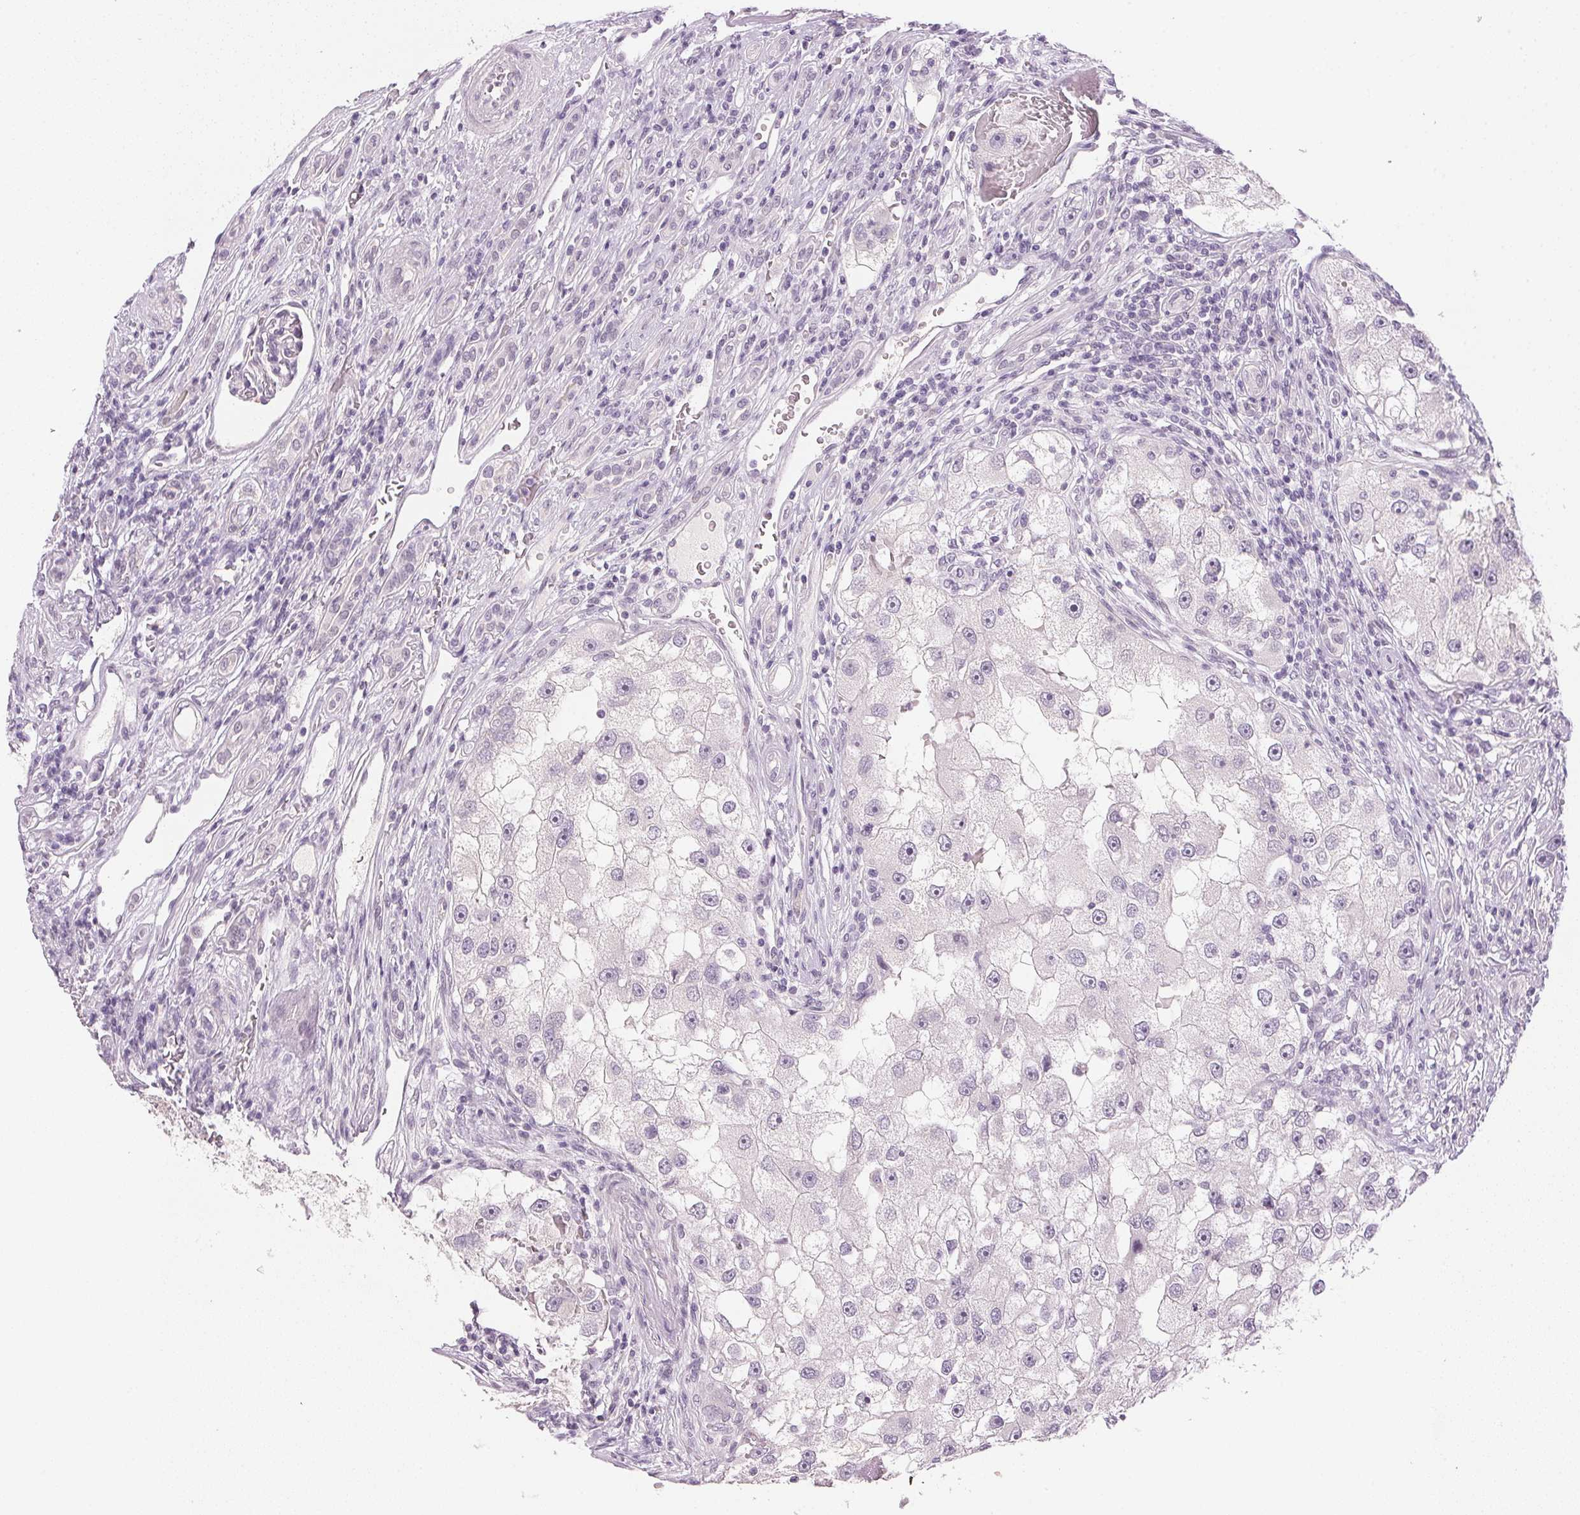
{"staining": {"intensity": "negative", "quantity": "none", "location": "none"}, "tissue": "renal cancer", "cell_type": "Tumor cells", "image_type": "cancer", "snomed": [{"axis": "morphology", "description": "Adenocarcinoma, NOS"}, {"axis": "topography", "description": "Kidney"}], "caption": "There is no significant staining in tumor cells of renal cancer.", "gene": "IGFBP1", "patient": {"sex": "male", "age": 63}}